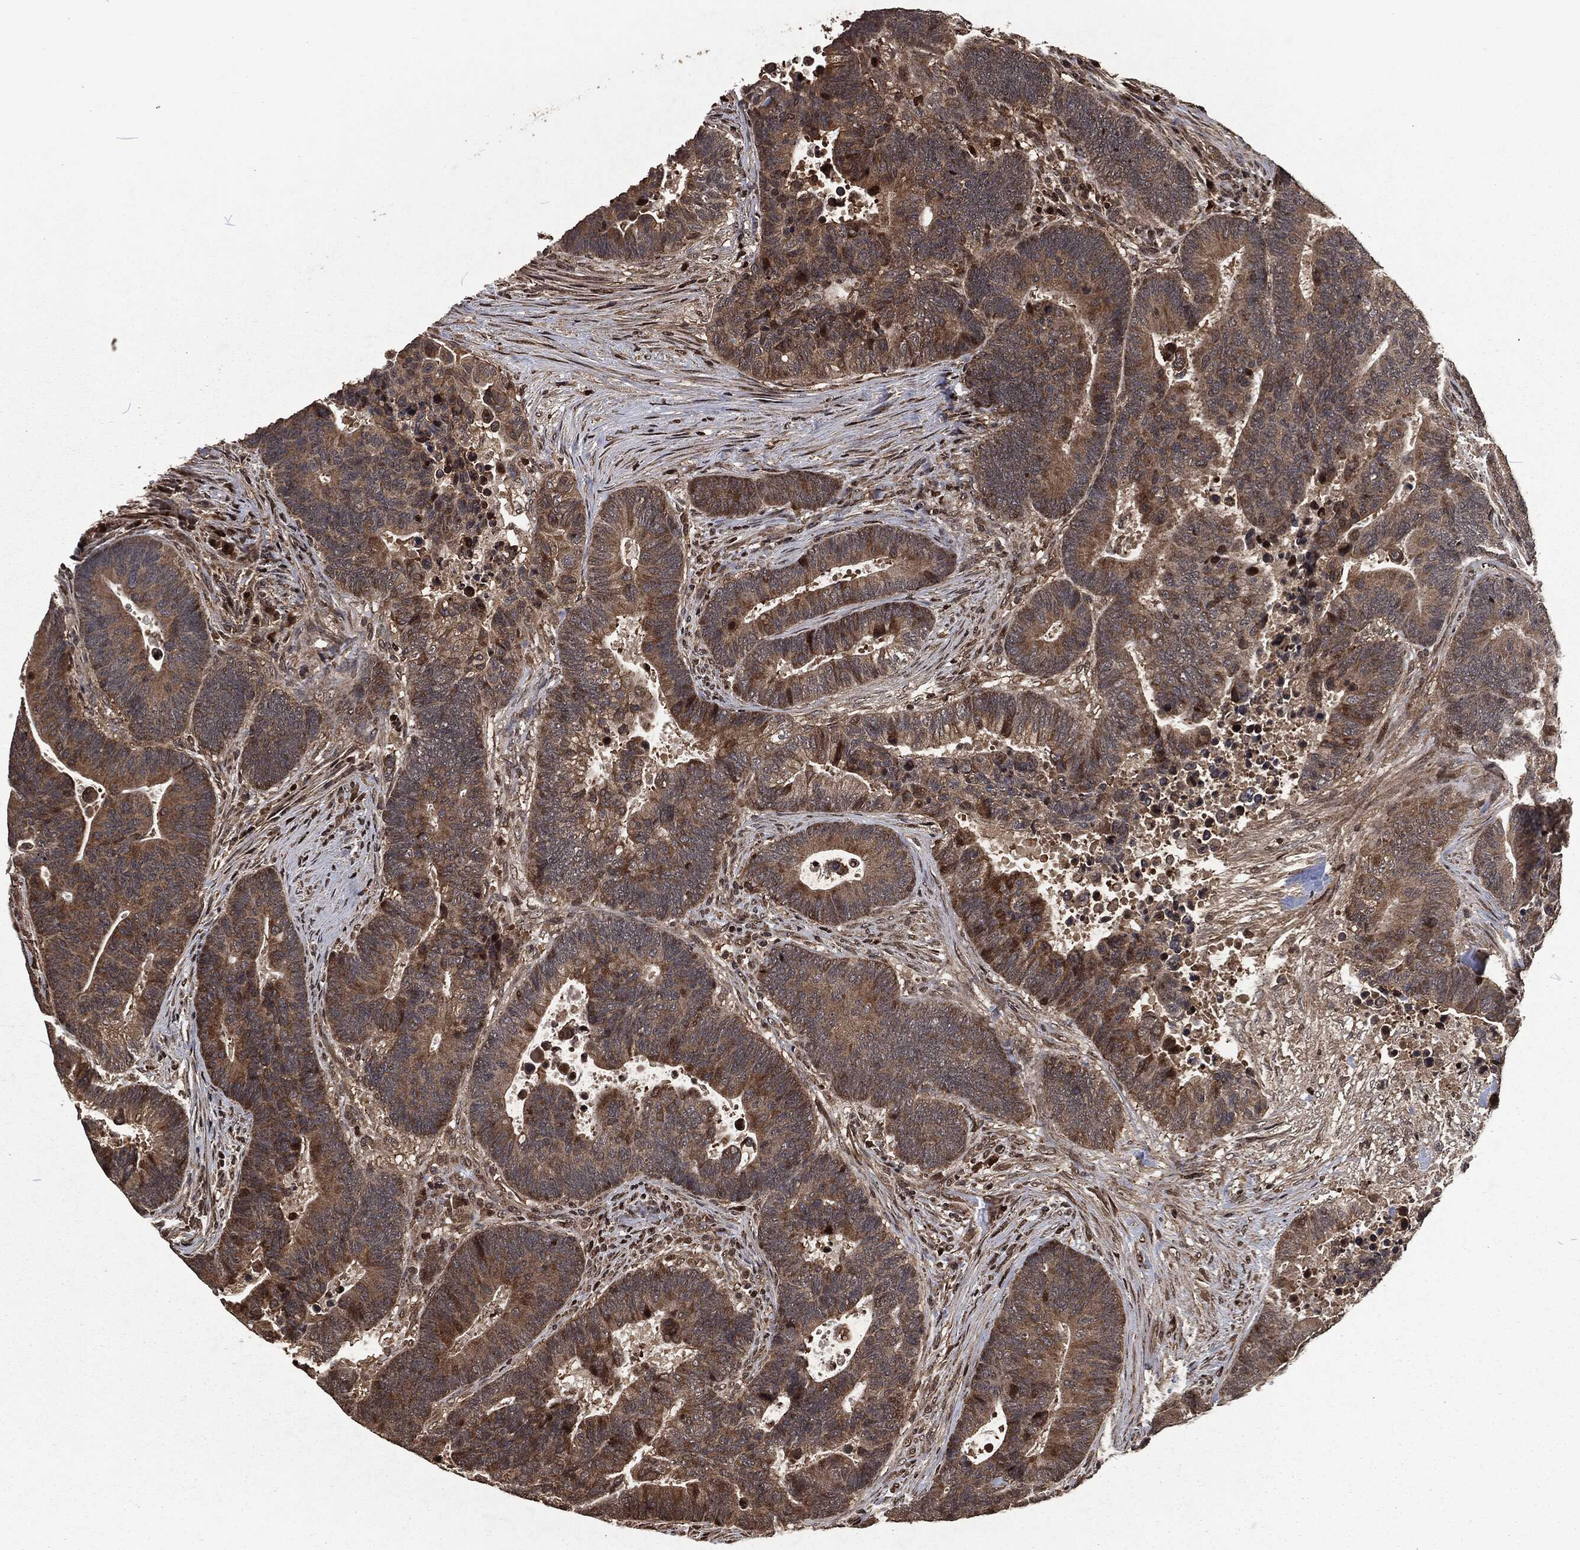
{"staining": {"intensity": "strong", "quantity": "<25%", "location": "cytoplasmic/membranous,nuclear"}, "tissue": "colorectal cancer", "cell_type": "Tumor cells", "image_type": "cancer", "snomed": [{"axis": "morphology", "description": "Adenocarcinoma, NOS"}, {"axis": "topography", "description": "Colon"}], "caption": "Immunohistochemical staining of human colorectal adenocarcinoma demonstrates strong cytoplasmic/membranous and nuclear protein positivity in about <25% of tumor cells. Nuclei are stained in blue.", "gene": "SNAI1", "patient": {"sex": "male", "age": 75}}